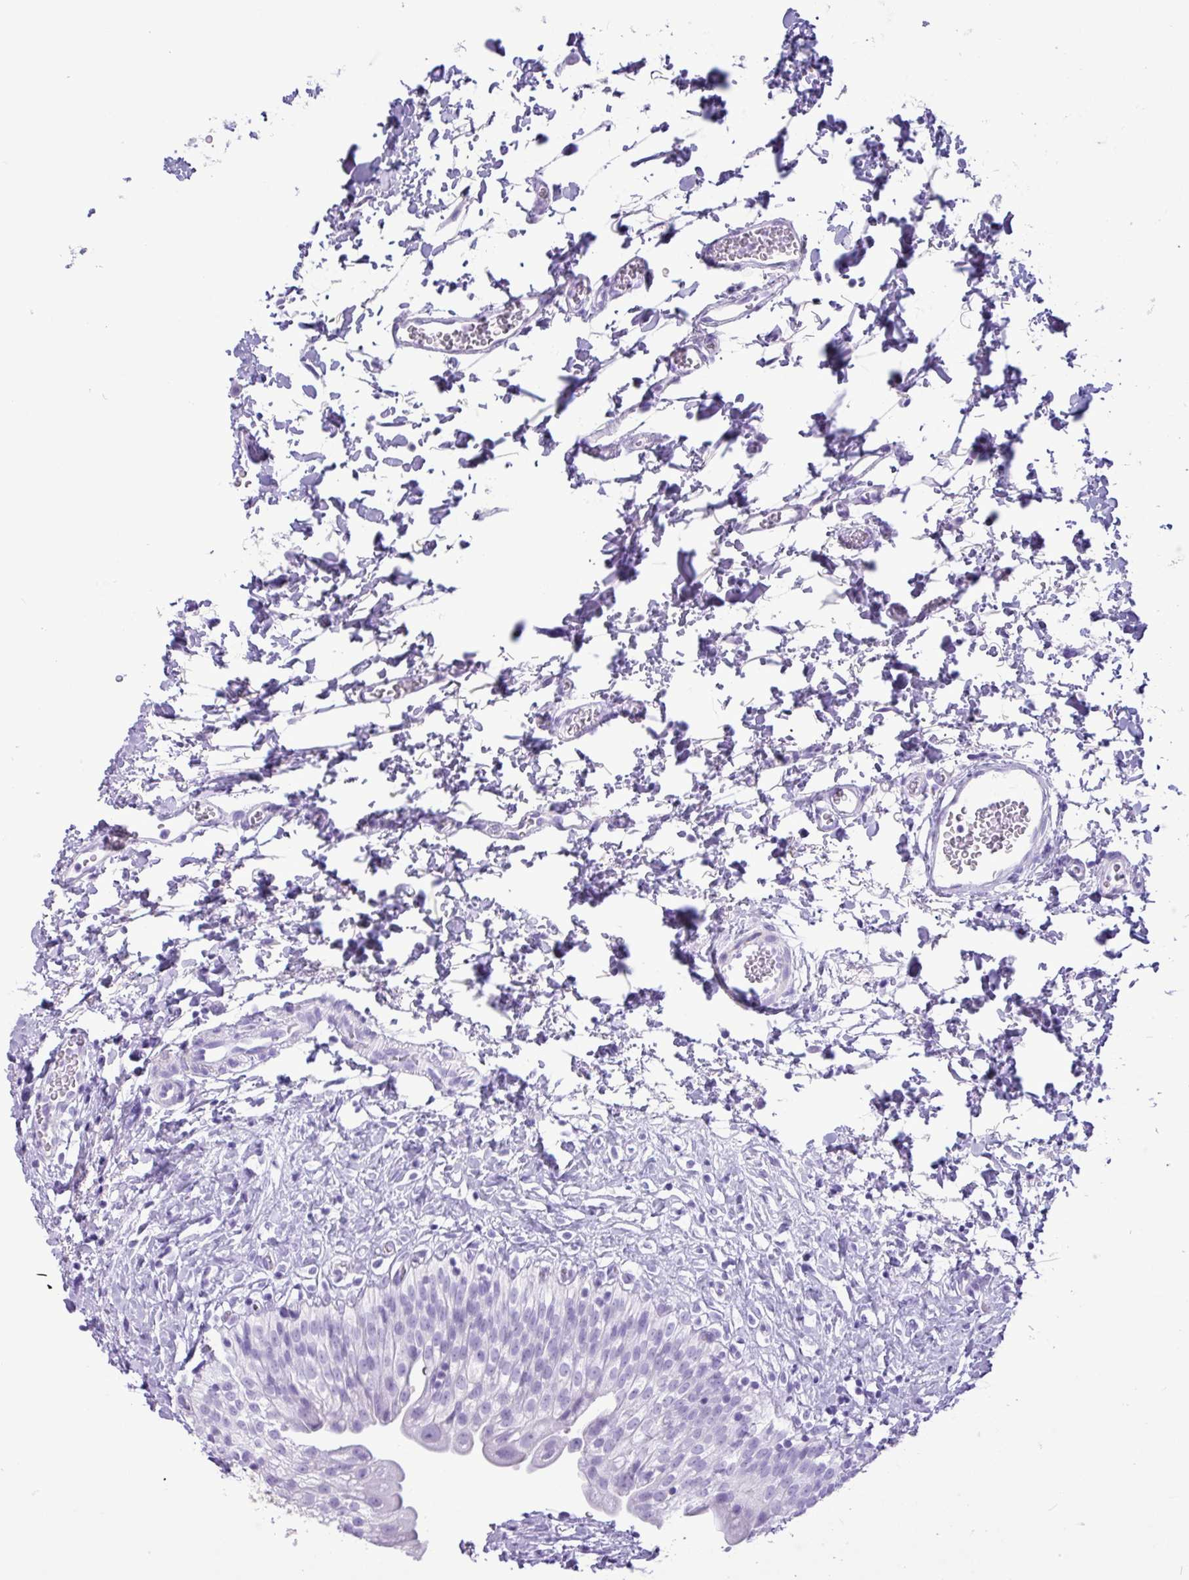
{"staining": {"intensity": "negative", "quantity": "none", "location": "none"}, "tissue": "urinary bladder", "cell_type": "Urothelial cells", "image_type": "normal", "snomed": [{"axis": "morphology", "description": "Normal tissue, NOS"}, {"axis": "topography", "description": "Urinary bladder"}], "caption": "A high-resolution micrograph shows IHC staining of unremarkable urinary bladder, which shows no significant positivity in urothelial cells.", "gene": "CKMT2", "patient": {"sex": "male", "age": 51}}